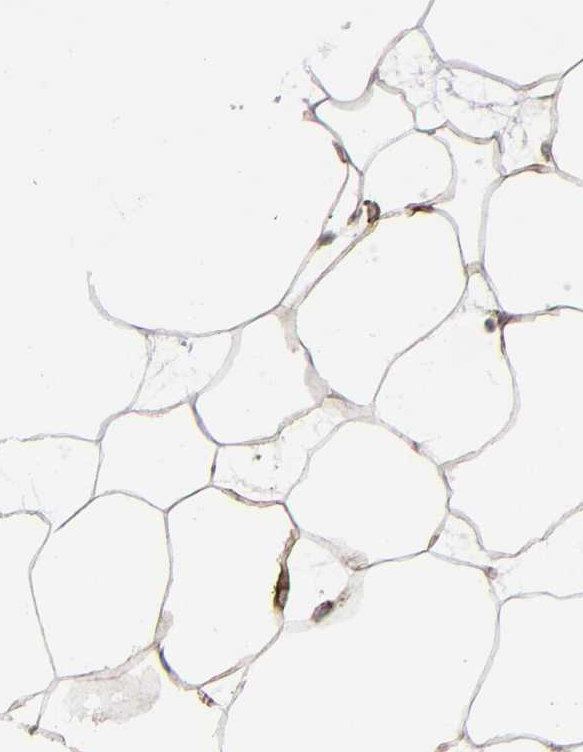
{"staining": {"intensity": "moderate", "quantity": "25%-75%", "location": "cytoplasmic/membranous"}, "tissue": "adipose tissue", "cell_type": "Adipocytes", "image_type": "normal", "snomed": [{"axis": "morphology", "description": "Normal tissue, NOS"}, {"axis": "morphology", "description": "Duct carcinoma"}, {"axis": "topography", "description": "Breast"}, {"axis": "topography", "description": "Adipose tissue"}], "caption": "Approximately 25%-75% of adipocytes in normal adipose tissue display moderate cytoplasmic/membranous protein expression as visualized by brown immunohistochemical staining.", "gene": "SPARC", "patient": {"sex": "female", "age": 37}}